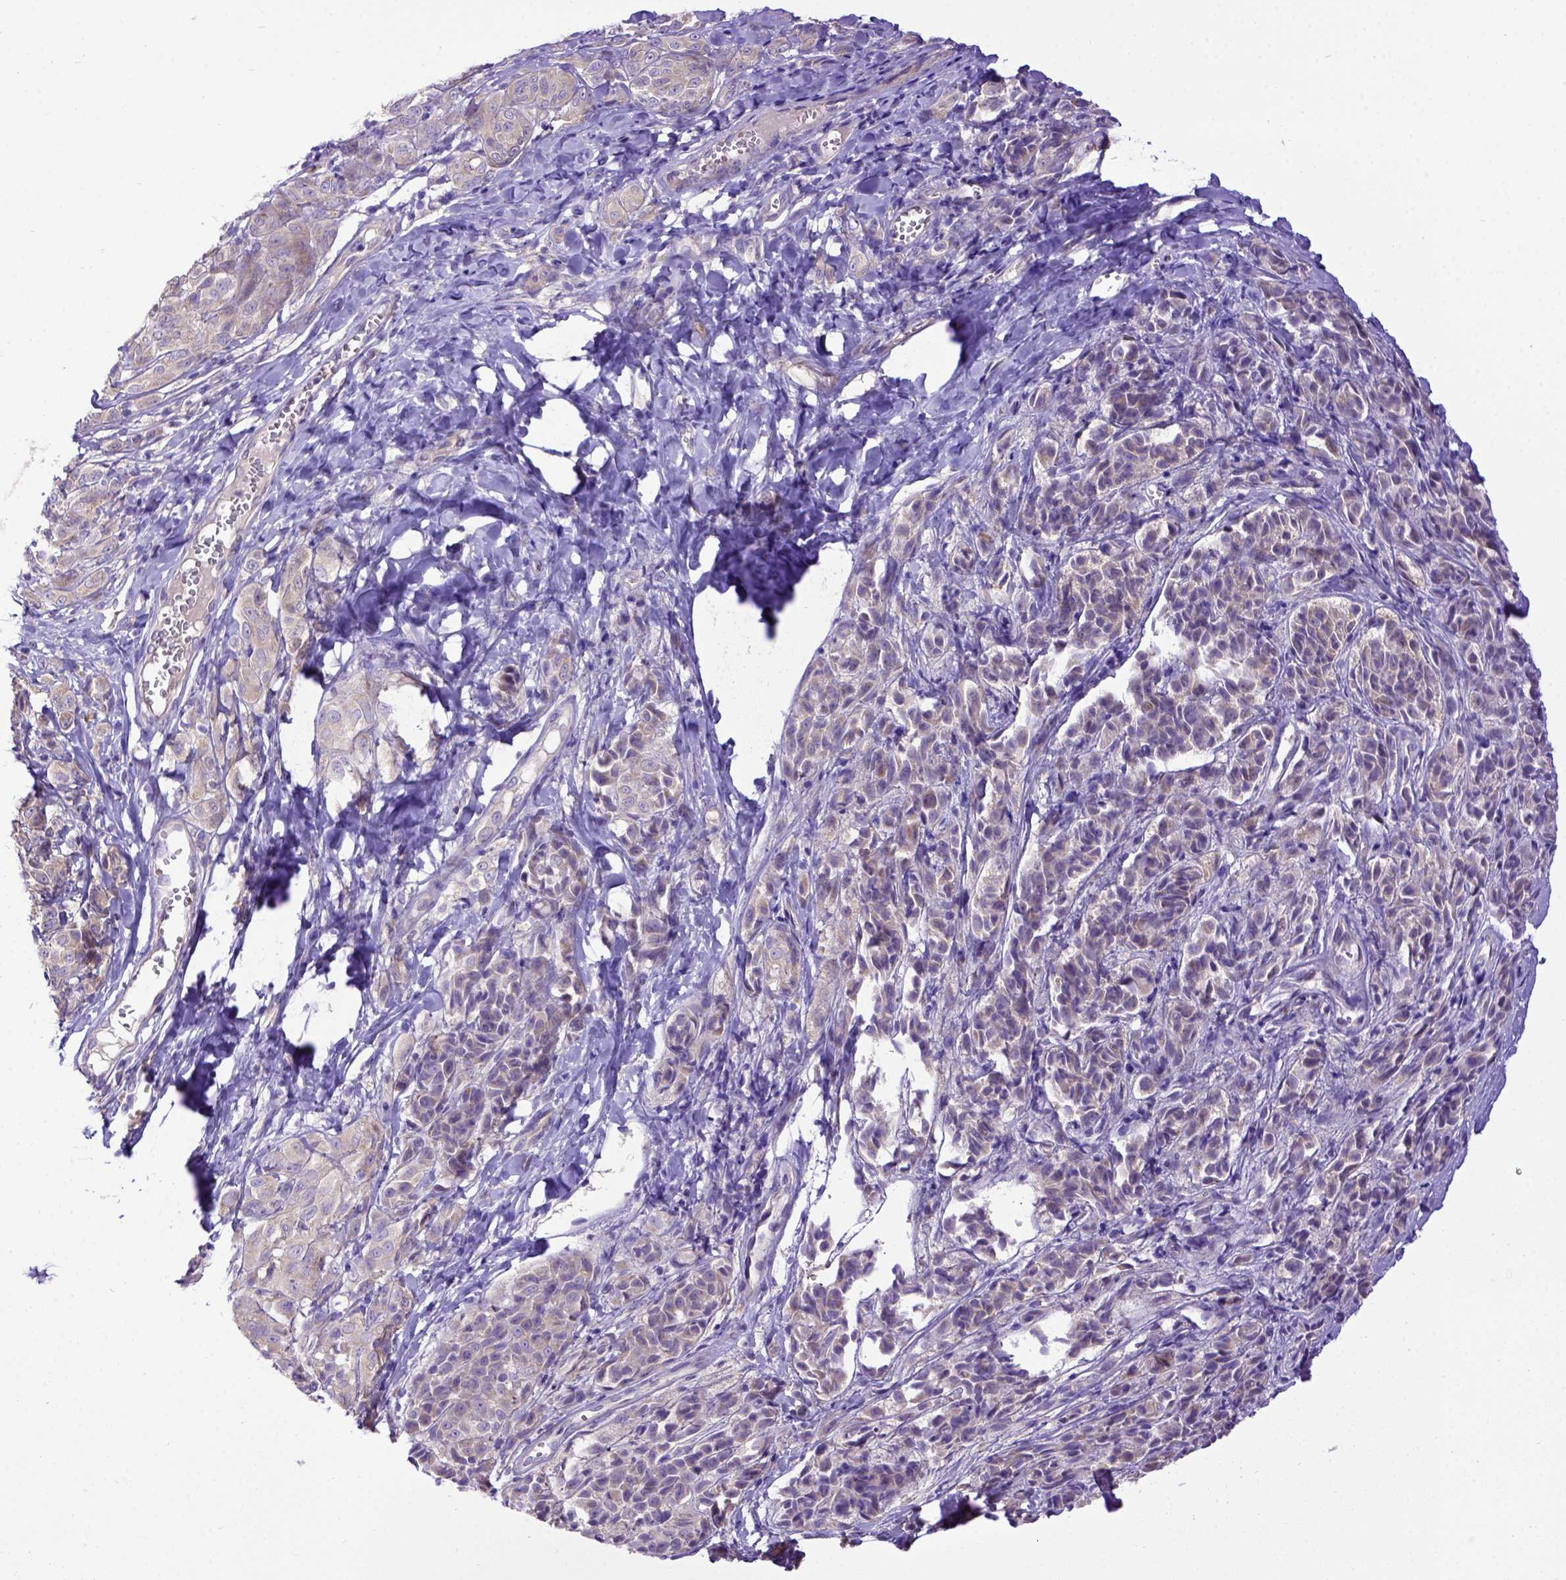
{"staining": {"intensity": "negative", "quantity": "none", "location": "none"}, "tissue": "melanoma", "cell_type": "Tumor cells", "image_type": "cancer", "snomed": [{"axis": "morphology", "description": "Malignant melanoma, NOS"}, {"axis": "topography", "description": "Skin"}], "caption": "This histopathology image is of melanoma stained with immunohistochemistry (IHC) to label a protein in brown with the nuclei are counter-stained blue. There is no positivity in tumor cells. (IHC, brightfield microscopy, high magnification).", "gene": "ADAM12", "patient": {"sex": "male", "age": 89}}